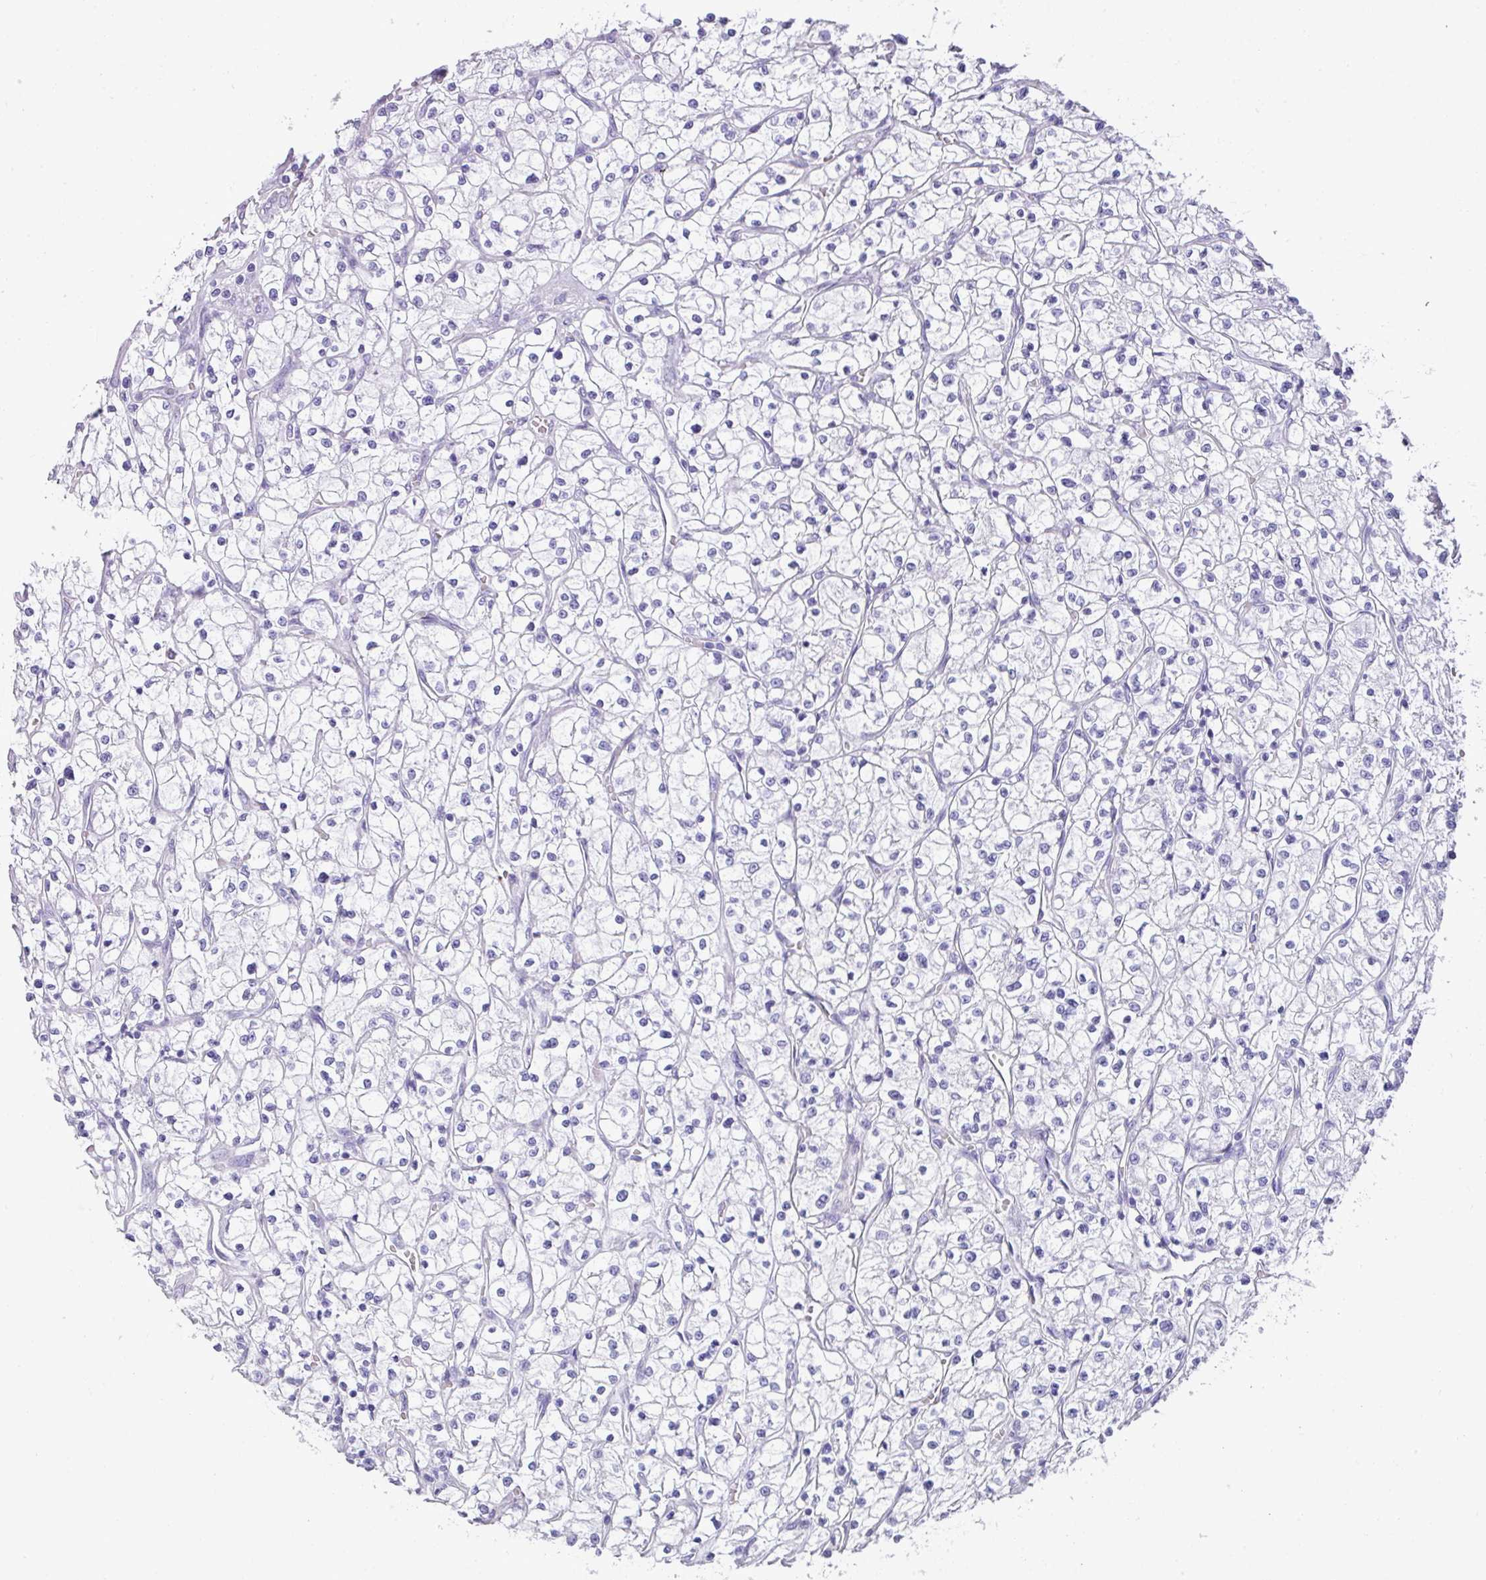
{"staining": {"intensity": "negative", "quantity": "none", "location": "none"}, "tissue": "renal cancer", "cell_type": "Tumor cells", "image_type": "cancer", "snomed": [{"axis": "morphology", "description": "Adenocarcinoma, NOS"}, {"axis": "topography", "description": "Kidney"}], "caption": "Immunohistochemical staining of renal adenocarcinoma exhibits no significant expression in tumor cells.", "gene": "TNP1", "patient": {"sex": "female", "age": 64}}